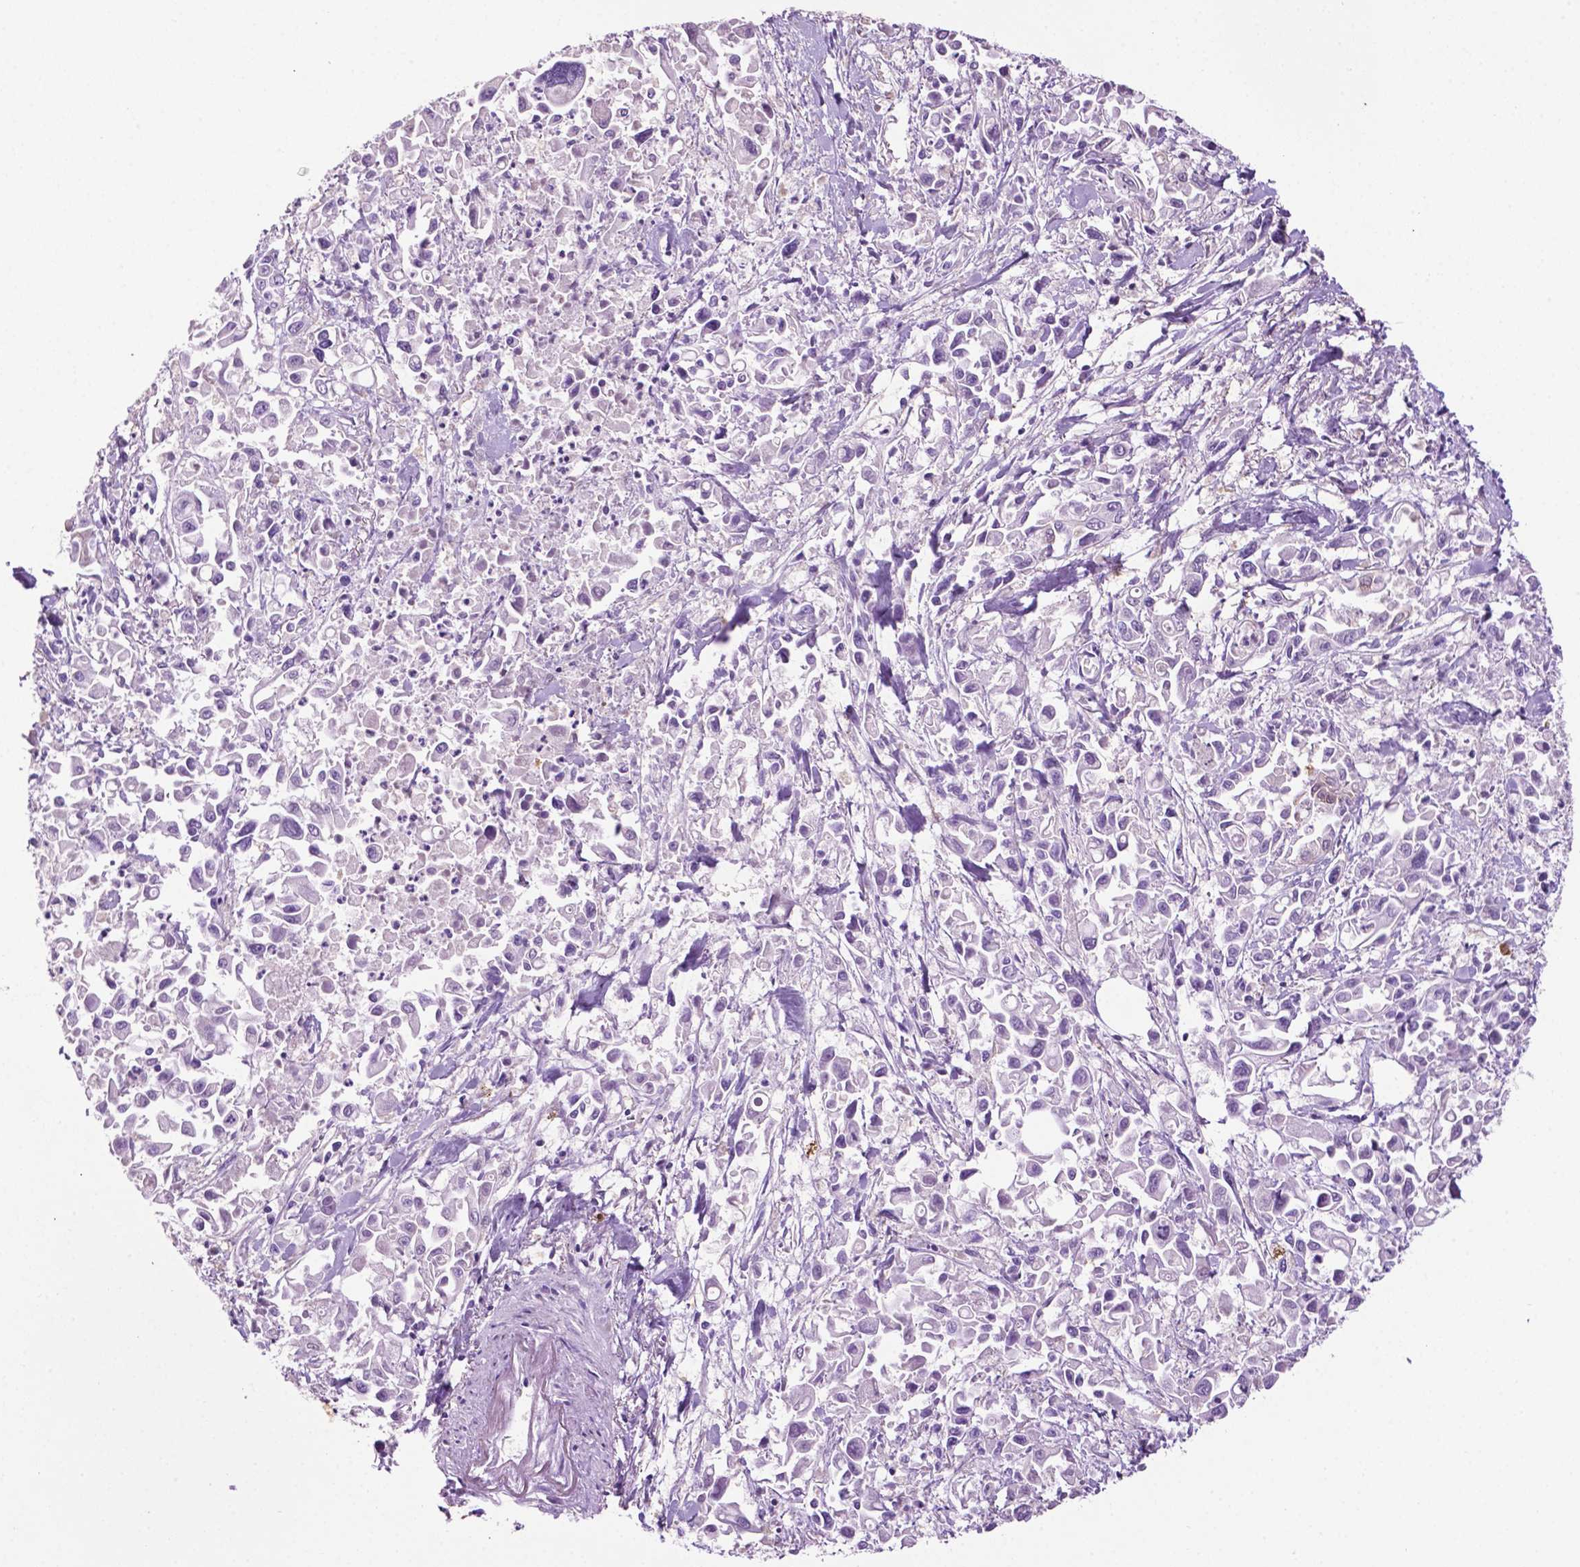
{"staining": {"intensity": "negative", "quantity": "none", "location": "none"}, "tissue": "pancreatic cancer", "cell_type": "Tumor cells", "image_type": "cancer", "snomed": [{"axis": "morphology", "description": "Adenocarcinoma, NOS"}, {"axis": "topography", "description": "Pancreas"}], "caption": "Human pancreatic cancer (adenocarcinoma) stained for a protein using IHC displays no staining in tumor cells.", "gene": "PHGR1", "patient": {"sex": "female", "age": 83}}